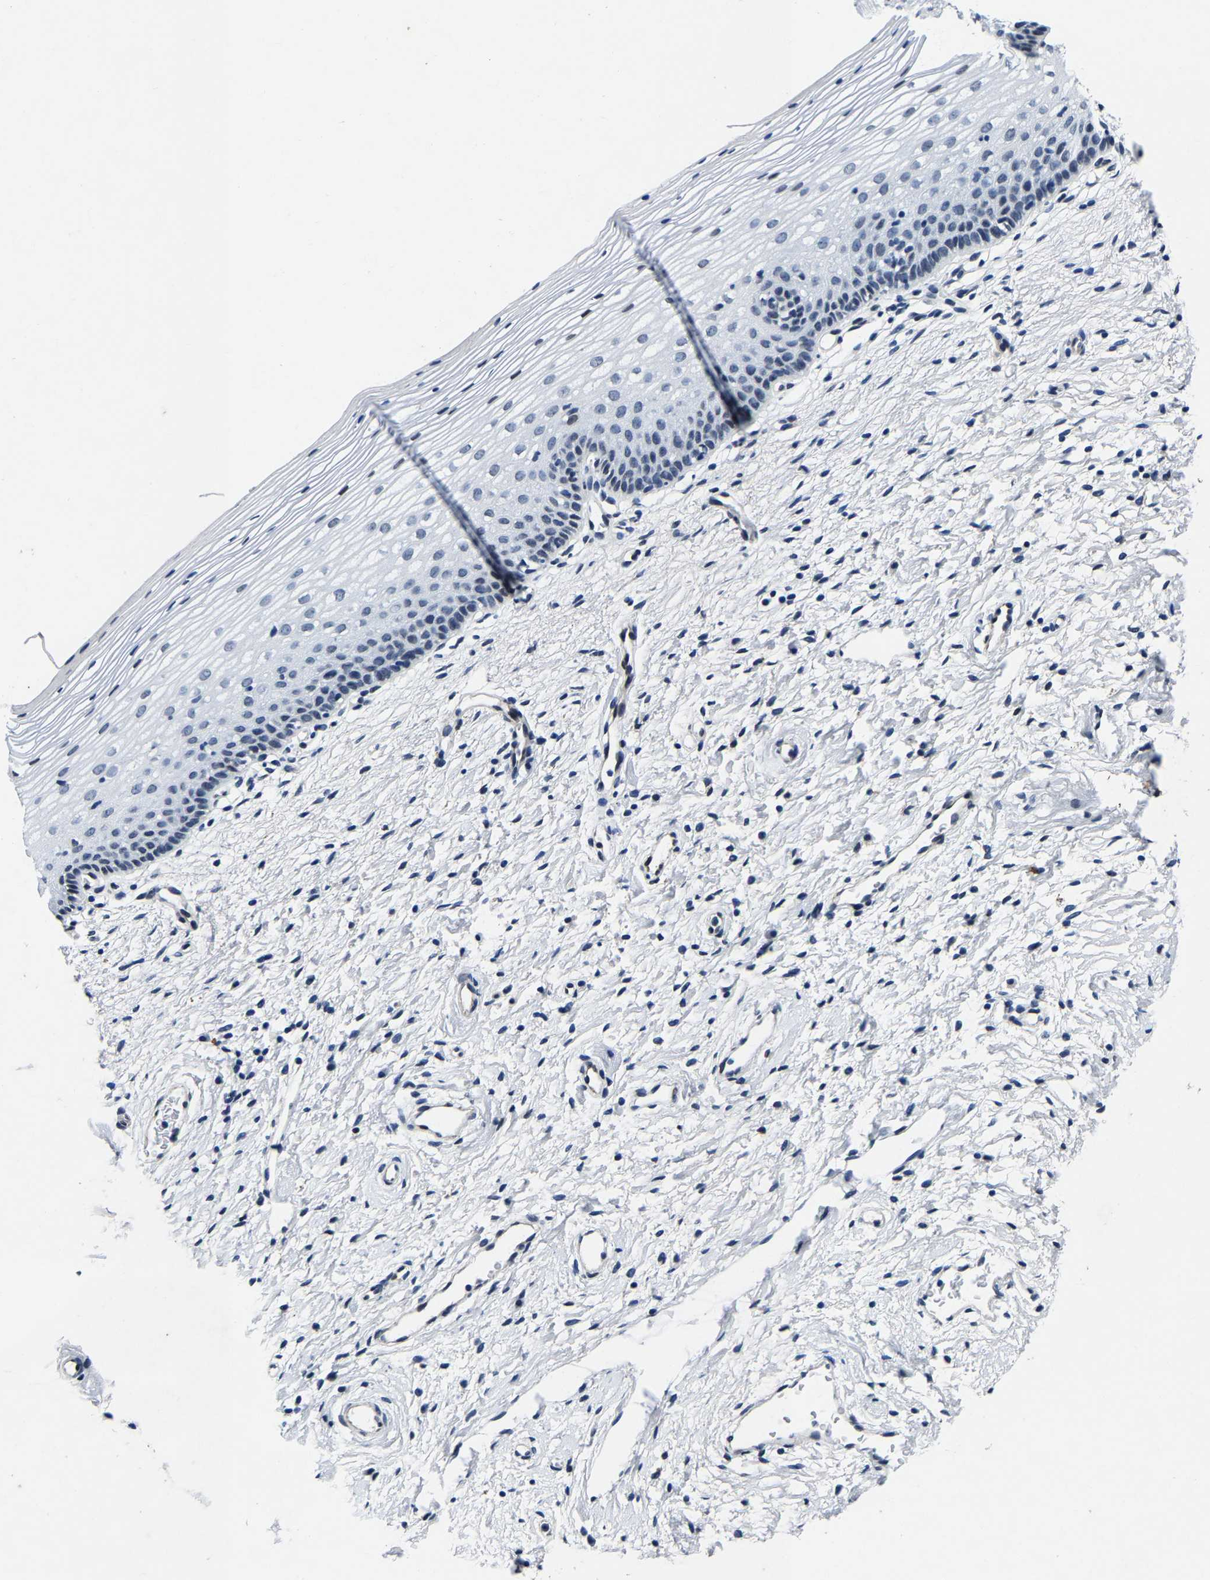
{"staining": {"intensity": "negative", "quantity": "none", "location": "none"}, "tissue": "cervix", "cell_type": "Glandular cells", "image_type": "normal", "snomed": [{"axis": "morphology", "description": "Normal tissue, NOS"}, {"axis": "topography", "description": "Cervix"}], "caption": "Protein analysis of normal cervix shows no significant staining in glandular cells.", "gene": "UBN2", "patient": {"sex": "female", "age": 72}}